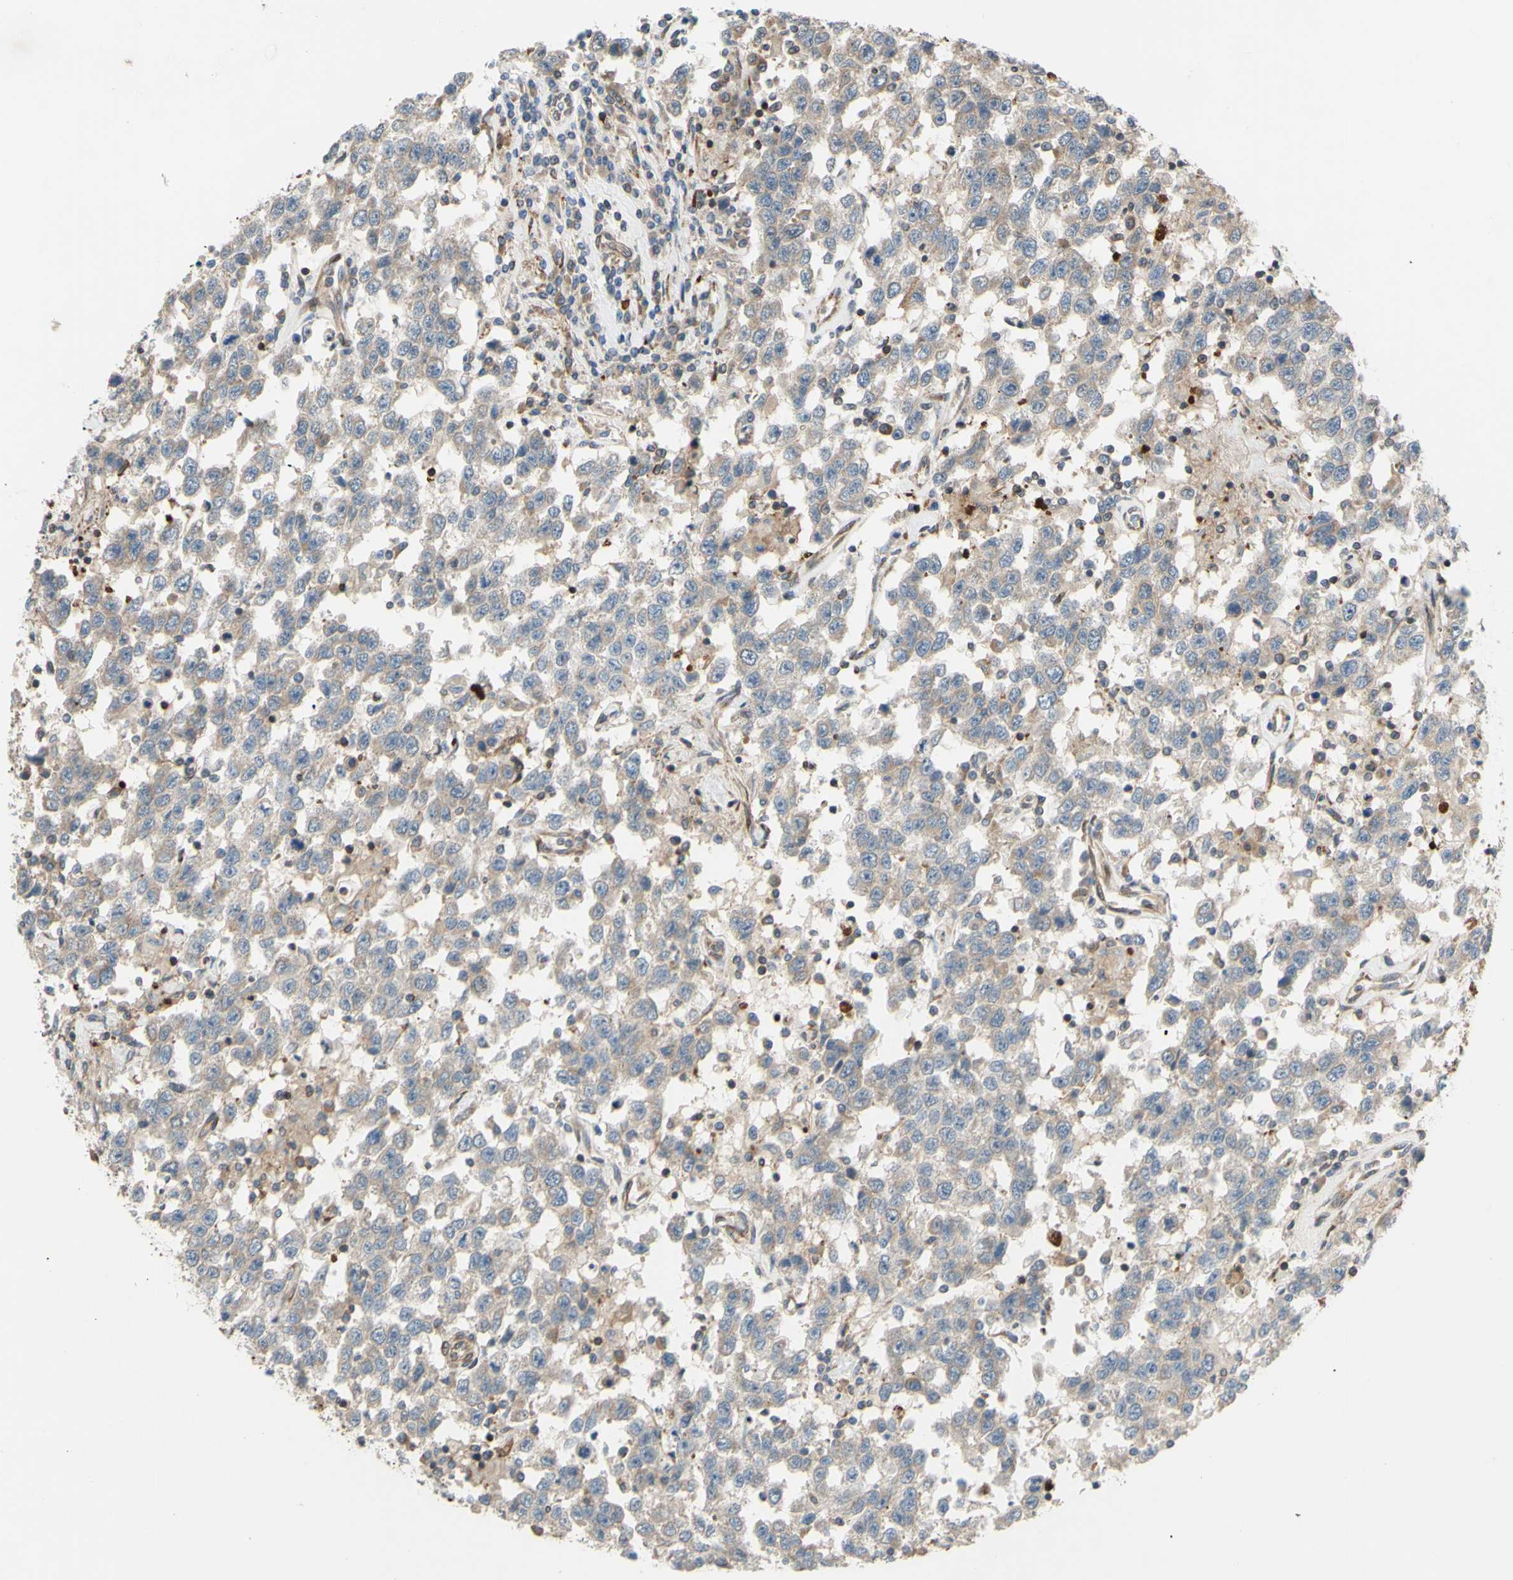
{"staining": {"intensity": "weak", "quantity": "25%-75%", "location": "cytoplasmic/membranous"}, "tissue": "testis cancer", "cell_type": "Tumor cells", "image_type": "cancer", "snomed": [{"axis": "morphology", "description": "Seminoma, NOS"}, {"axis": "topography", "description": "Testis"}], "caption": "A micrograph showing weak cytoplasmic/membranous expression in about 25%-75% of tumor cells in testis seminoma, as visualized by brown immunohistochemical staining.", "gene": "PRAF2", "patient": {"sex": "male", "age": 41}}